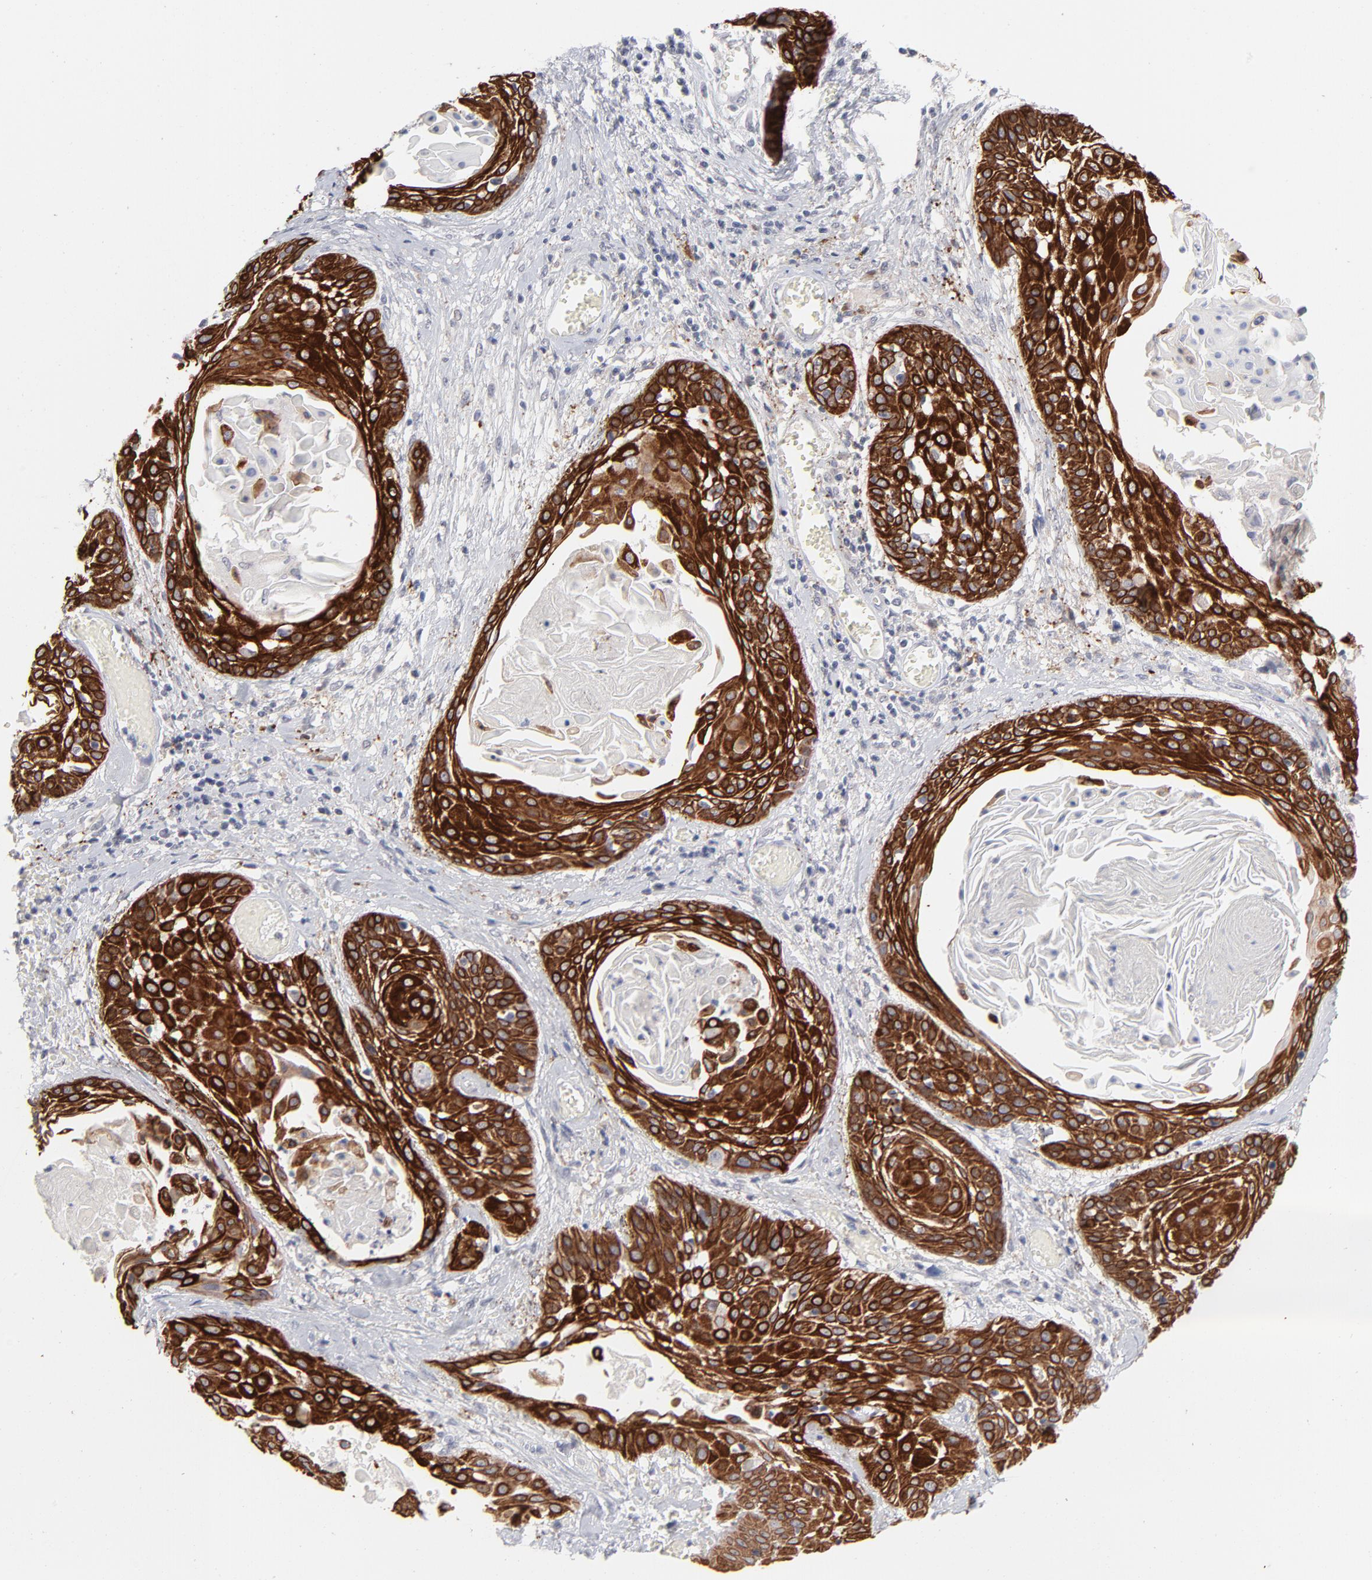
{"staining": {"intensity": "strong", "quantity": ">75%", "location": "cytoplasmic/membranous"}, "tissue": "cervical cancer", "cell_type": "Tumor cells", "image_type": "cancer", "snomed": [{"axis": "morphology", "description": "Squamous cell carcinoma, NOS"}, {"axis": "topography", "description": "Cervix"}], "caption": "Immunohistochemical staining of squamous cell carcinoma (cervical) displays high levels of strong cytoplasmic/membranous staining in about >75% of tumor cells.", "gene": "CCR2", "patient": {"sex": "female", "age": 57}}